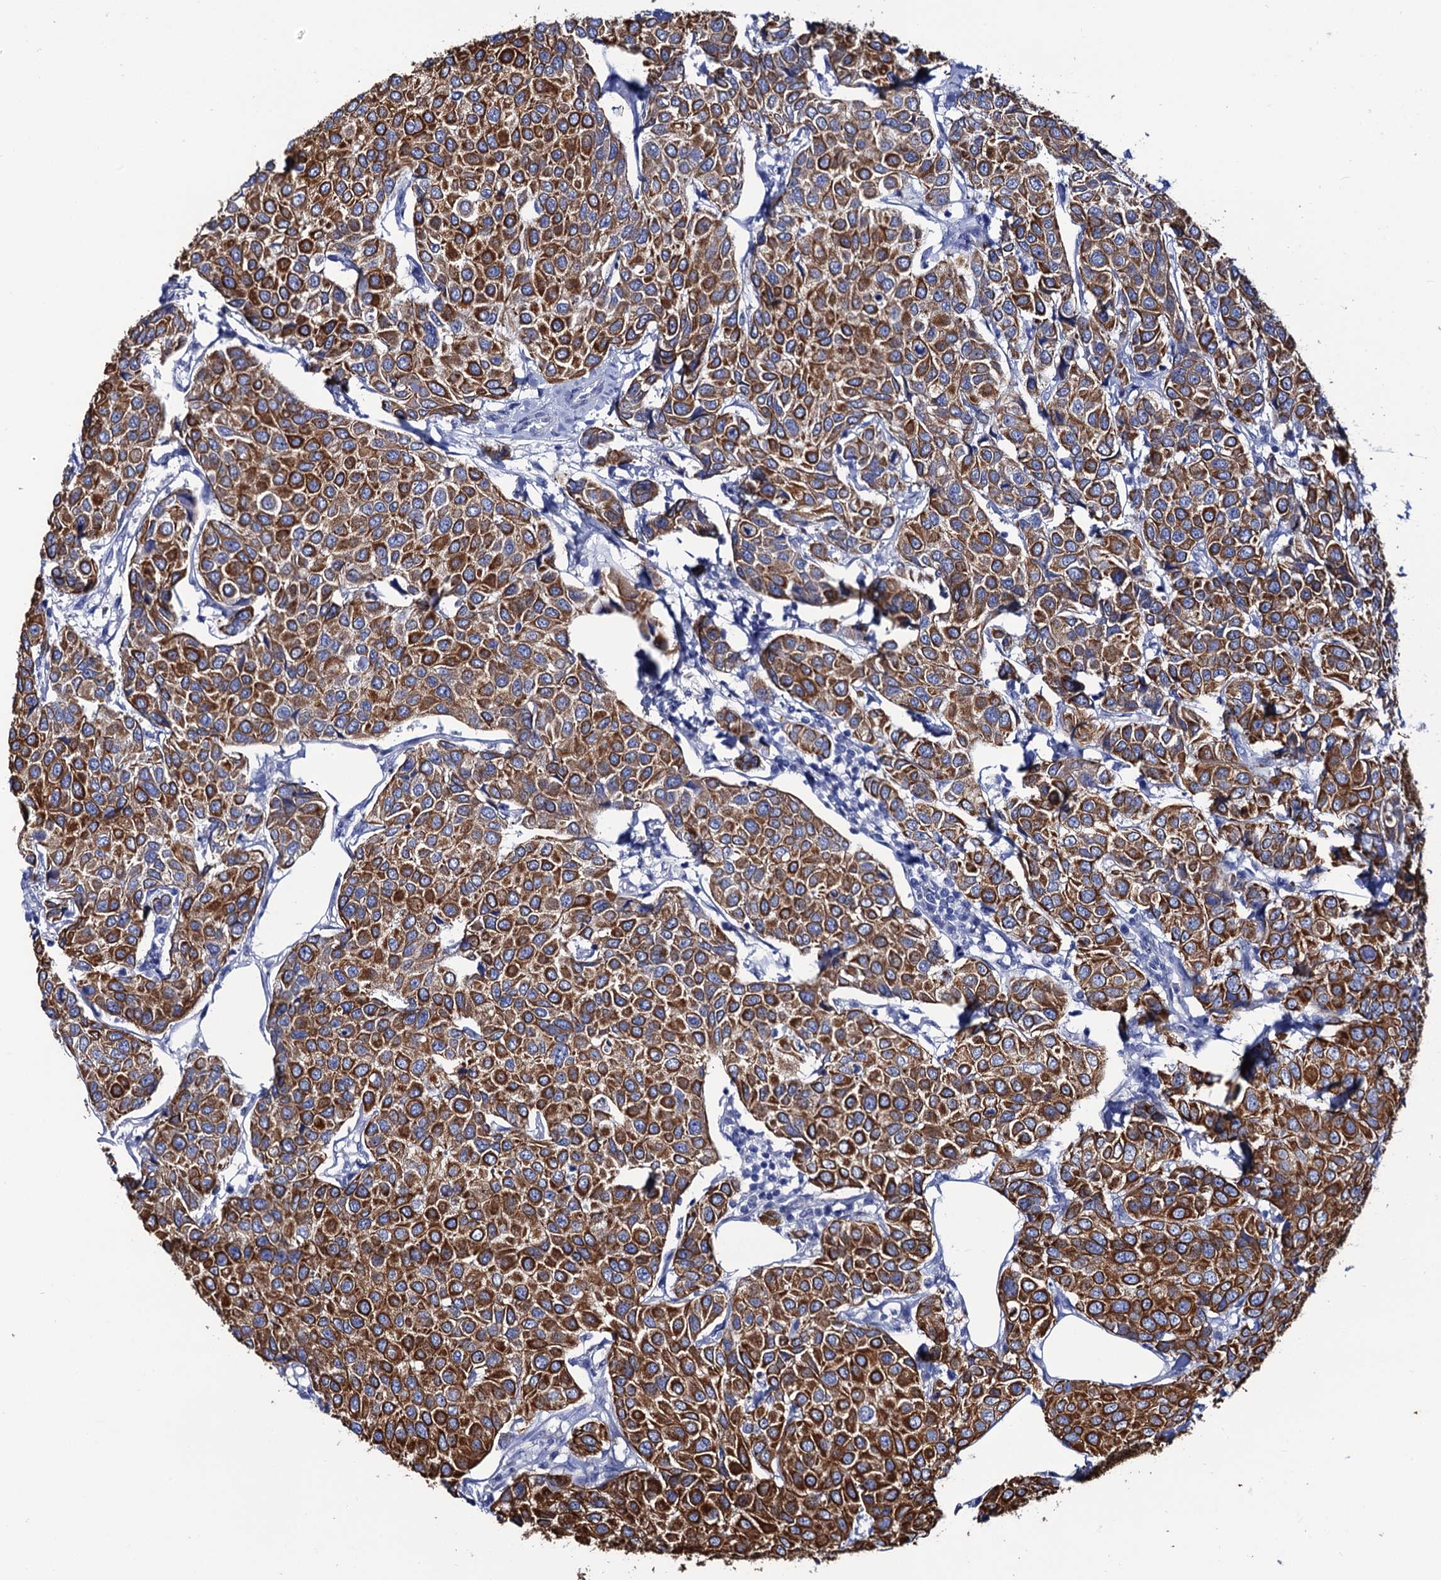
{"staining": {"intensity": "strong", "quantity": ">75%", "location": "cytoplasmic/membranous"}, "tissue": "breast cancer", "cell_type": "Tumor cells", "image_type": "cancer", "snomed": [{"axis": "morphology", "description": "Duct carcinoma"}, {"axis": "topography", "description": "Breast"}], "caption": "IHC staining of breast infiltrating ductal carcinoma, which demonstrates high levels of strong cytoplasmic/membranous positivity in approximately >75% of tumor cells indicating strong cytoplasmic/membranous protein positivity. The staining was performed using DAB (3,3'-diaminobenzidine) (brown) for protein detection and nuclei were counterstained in hematoxylin (blue).", "gene": "RAB3IP", "patient": {"sex": "female", "age": 55}}